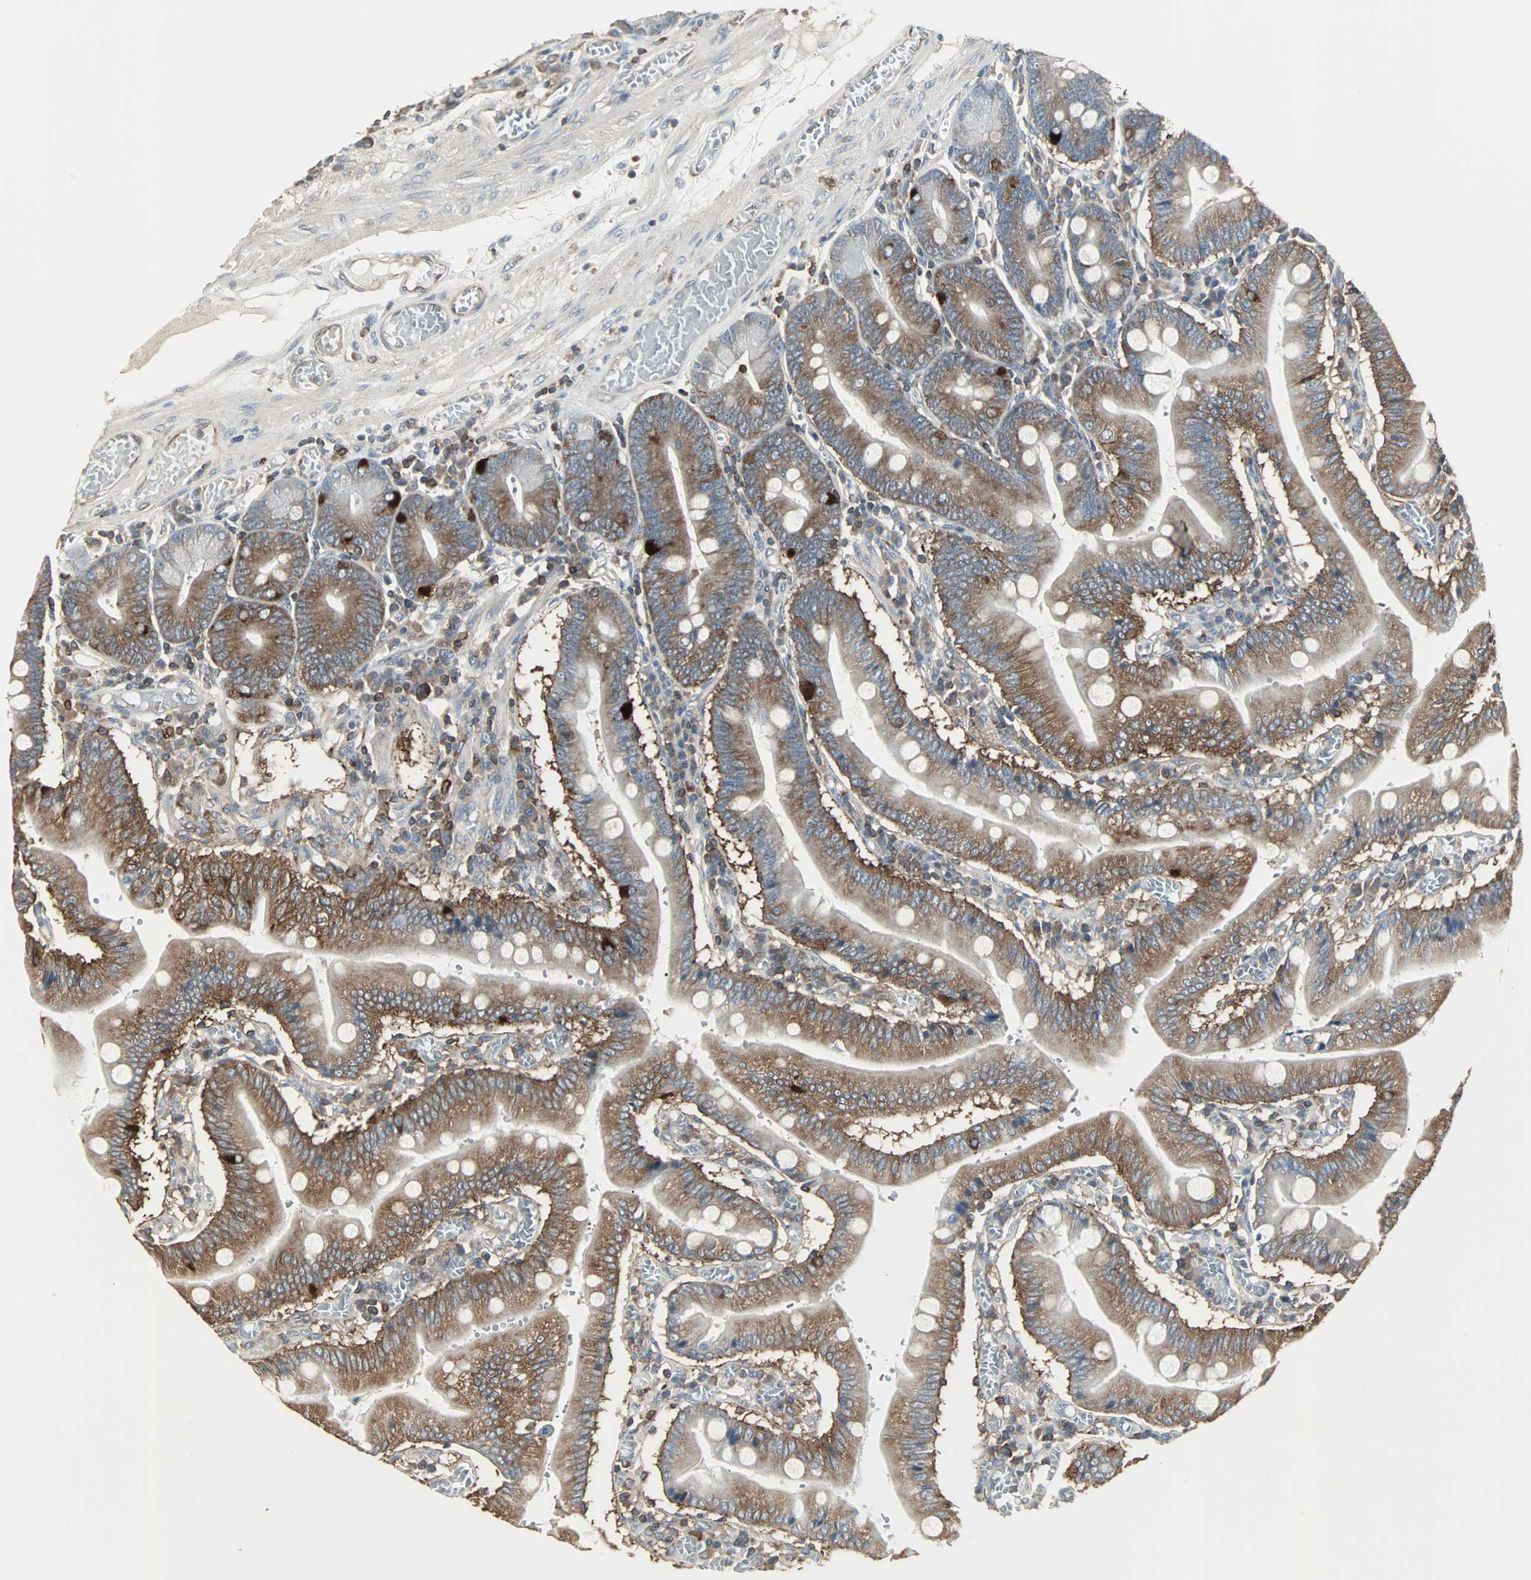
{"staining": {"intensity": "moderate", "quantity": ">75%", "location": "cytoplasmic/membranous"}, "tissue": "small intestine", "cell_type": "Glandular cells", "image_type": "normal", "snomed": [{"axis": "morphology", "description": "Normal tissue, NOS"}, {"axis": "topography", "description": "Small intestine"}], "caption": "Glandular cells reveal moderate cytoplasmic/membranous positivity in approximately >75% of cells in normal small intestine. The staining was performed using DAB to visualize the protein expression in brown, while the nuclei were stained in blue with hematoxylin (Magnification: 20x).", "gene": "LRRFIP1", "patient": {"sex": "male", "age": 71}}